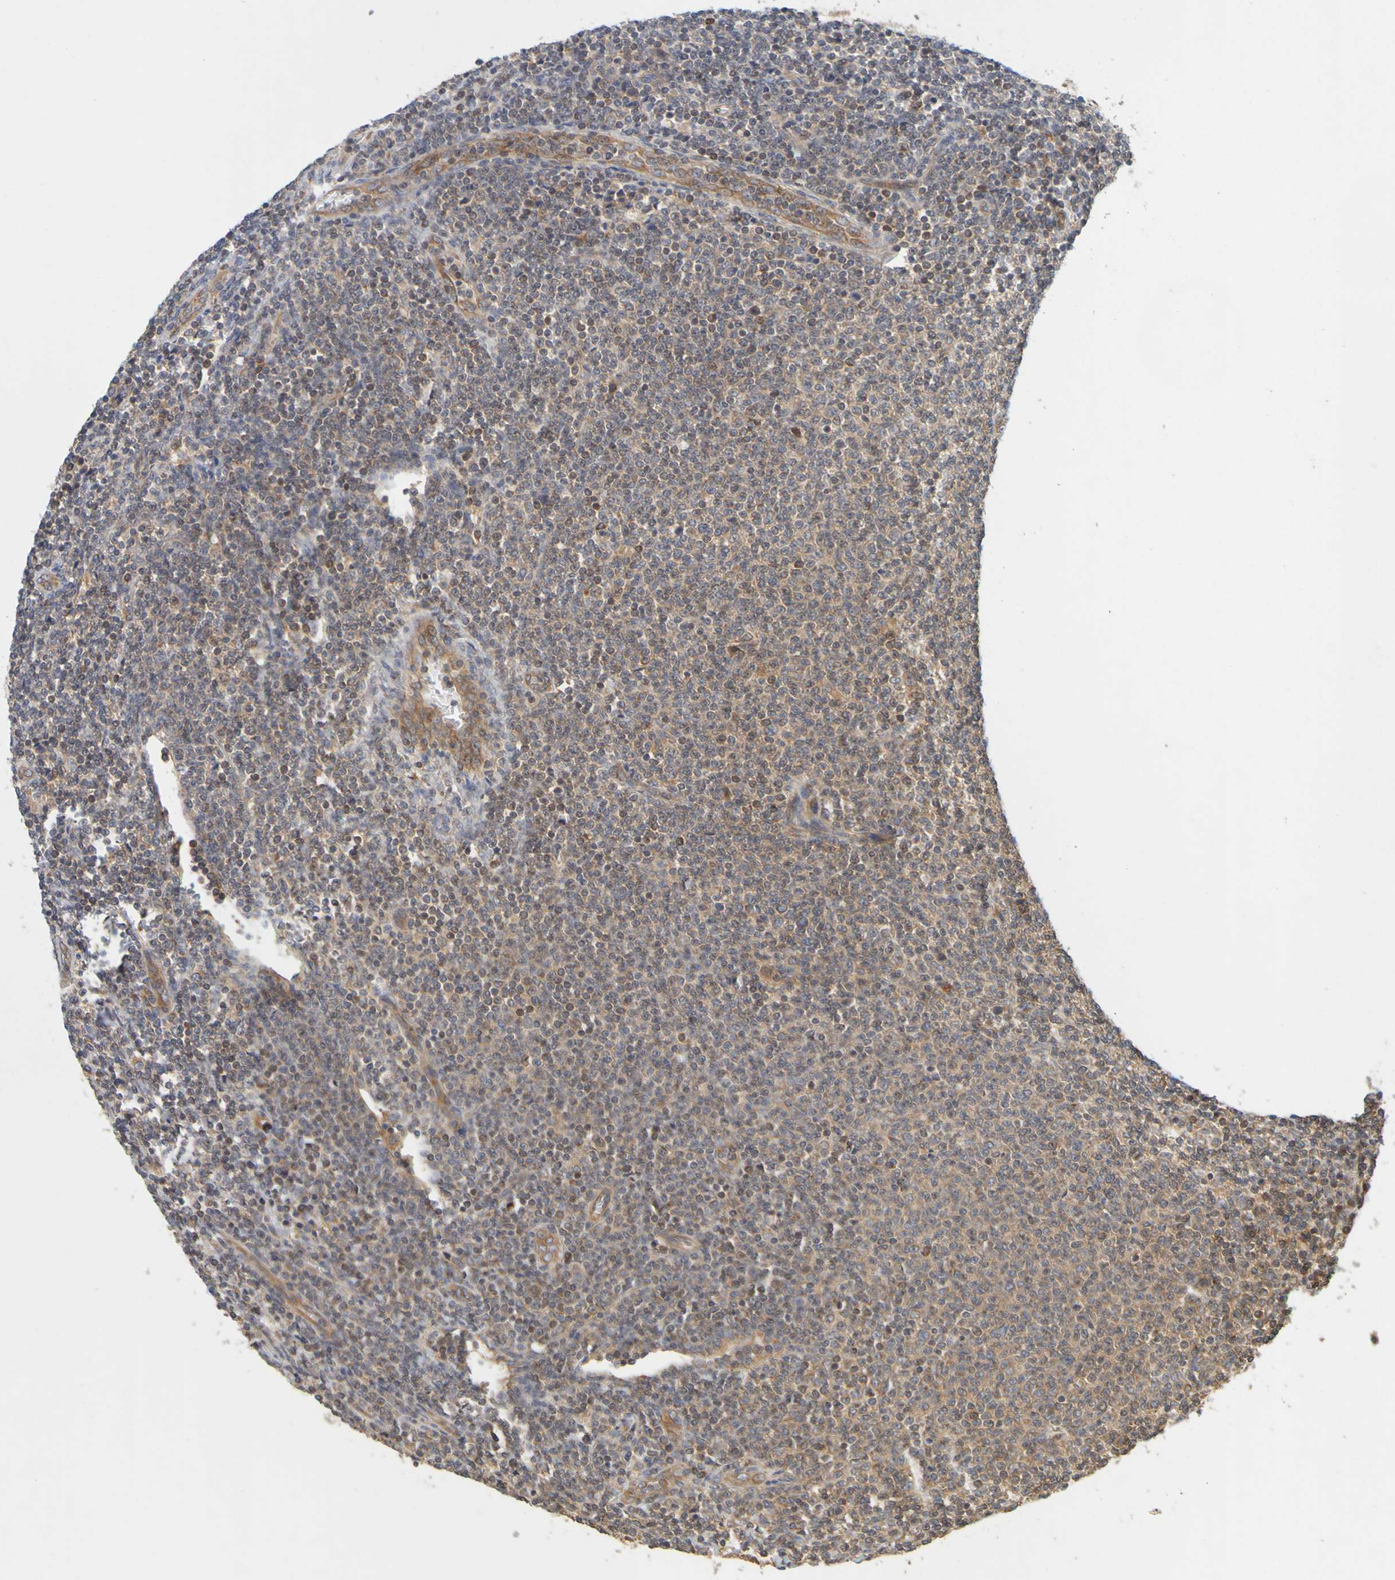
{"staining": {"intensity": "moderate", "quantity": "<25%", "location": "cytoplasmic/membranous"}, "tissue": "lymphoma", "cell_type": "Tumor cells", "image_type": "cancer", "snomed": [{"axis": "morphology", "description": "Malignant lymphoma, non-Hodgkin's type, Low grade"}, {"axis": "topography", "description": "Lymph node"}], "caption": "Human lymphoma stained with a brown dye demonstrates moderate cytoplasmic/membranous positive positivity in about <25% of tumor cells.", "gene": "OCRL", "patient": {"sex": "male", "age": 66}}